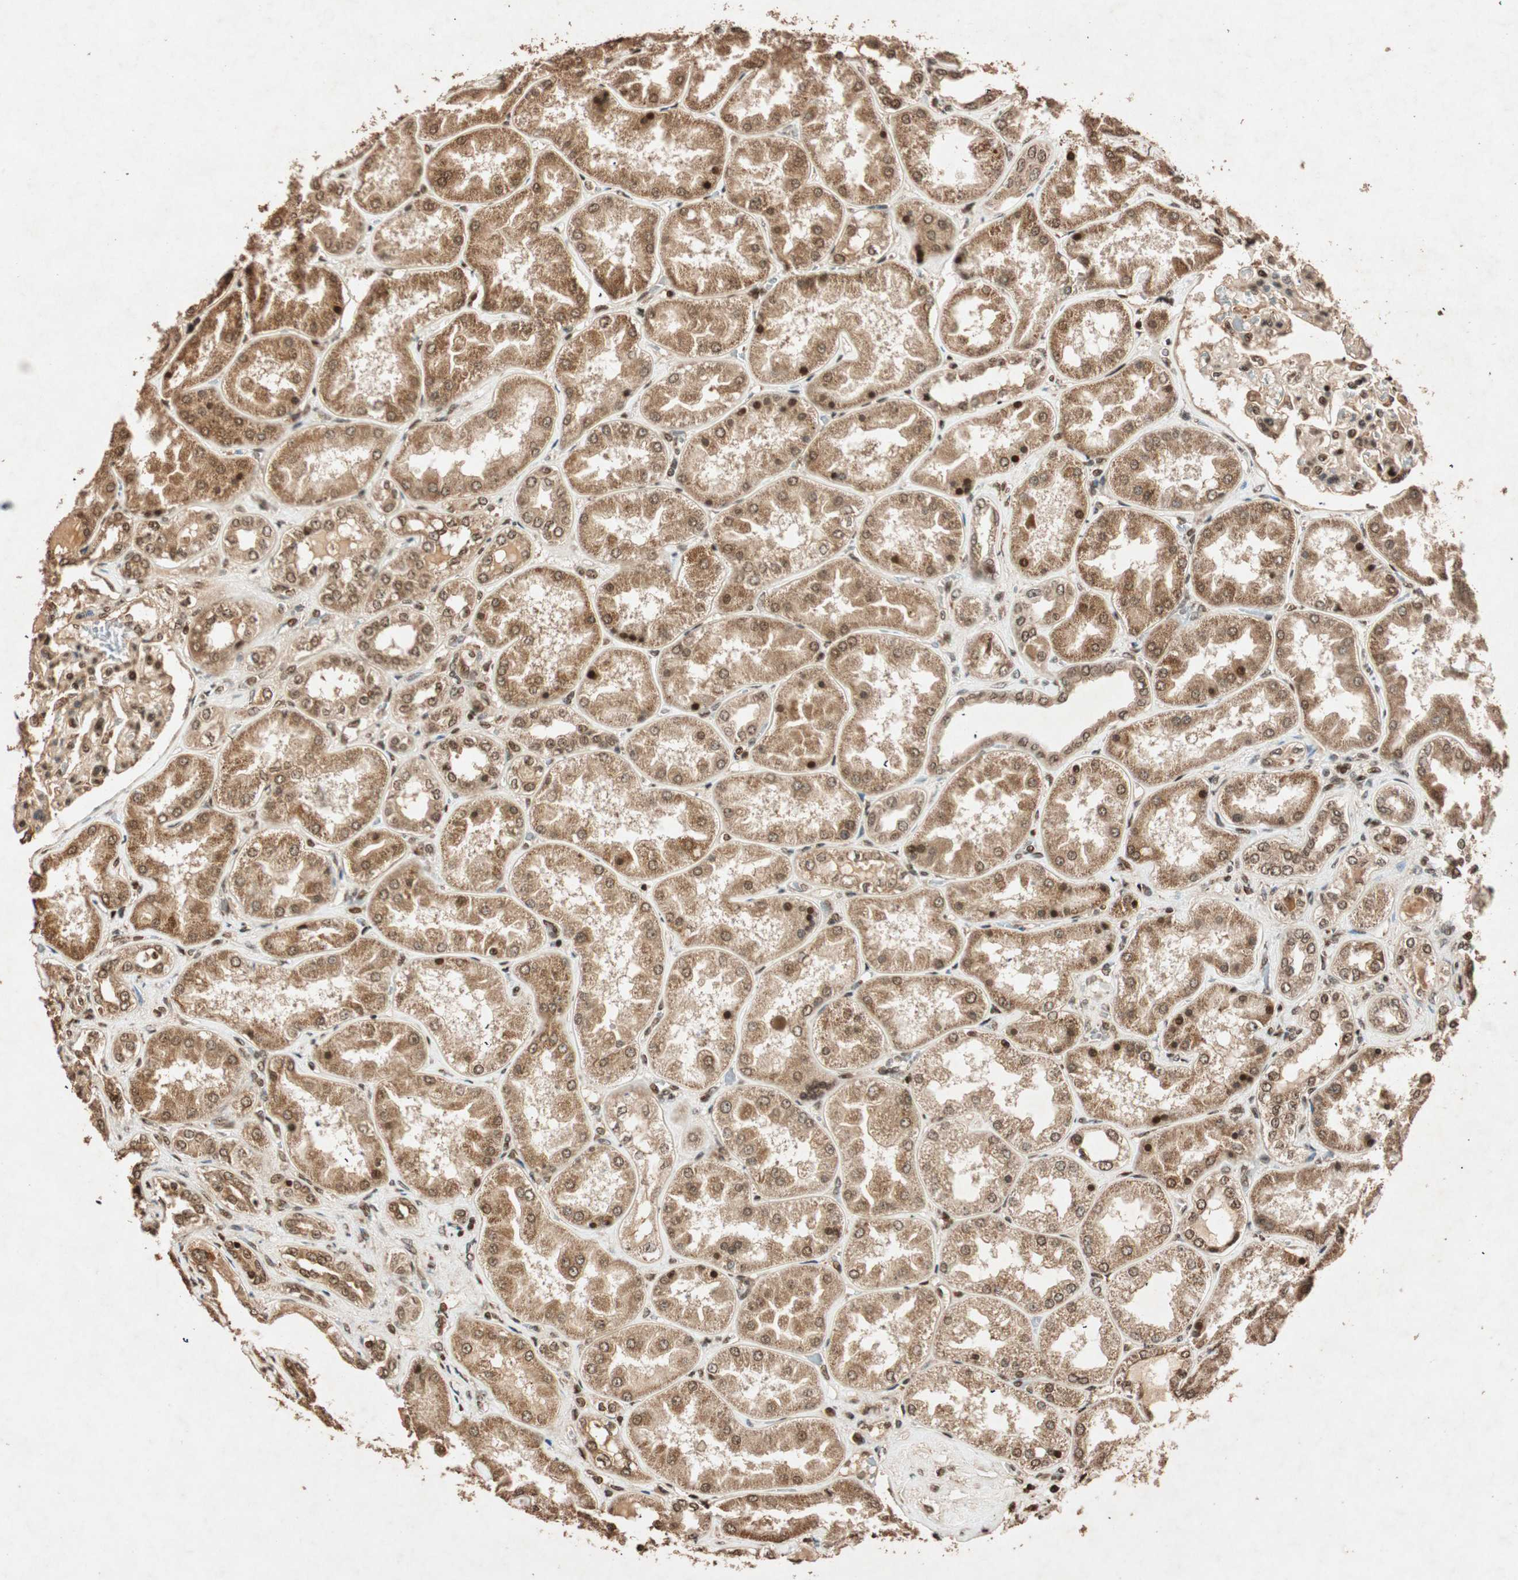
{"staining": {"intensity": "strong", "quantity": "25%-75%", "location": "nuclear"}, "tissue": "kidney", "cell_type": "Cells in glomeruli", "image_type": "normal", "snomed": [{"axis": "morphology", "description": "Normal tissue, NOS"}, {"axis": "topography", "description": "Kidney"}], "caption": "This photomicrograph reveals normal kidney stained with immunohistochemistry (IHC) to label a protein in brown. The nuclear of cells in glomeruli show strong positivity for the protein. Nuclei are counter-stained blue.", "gene": "ALKBH5", "patient": {"sex": "female", "age": 56}}